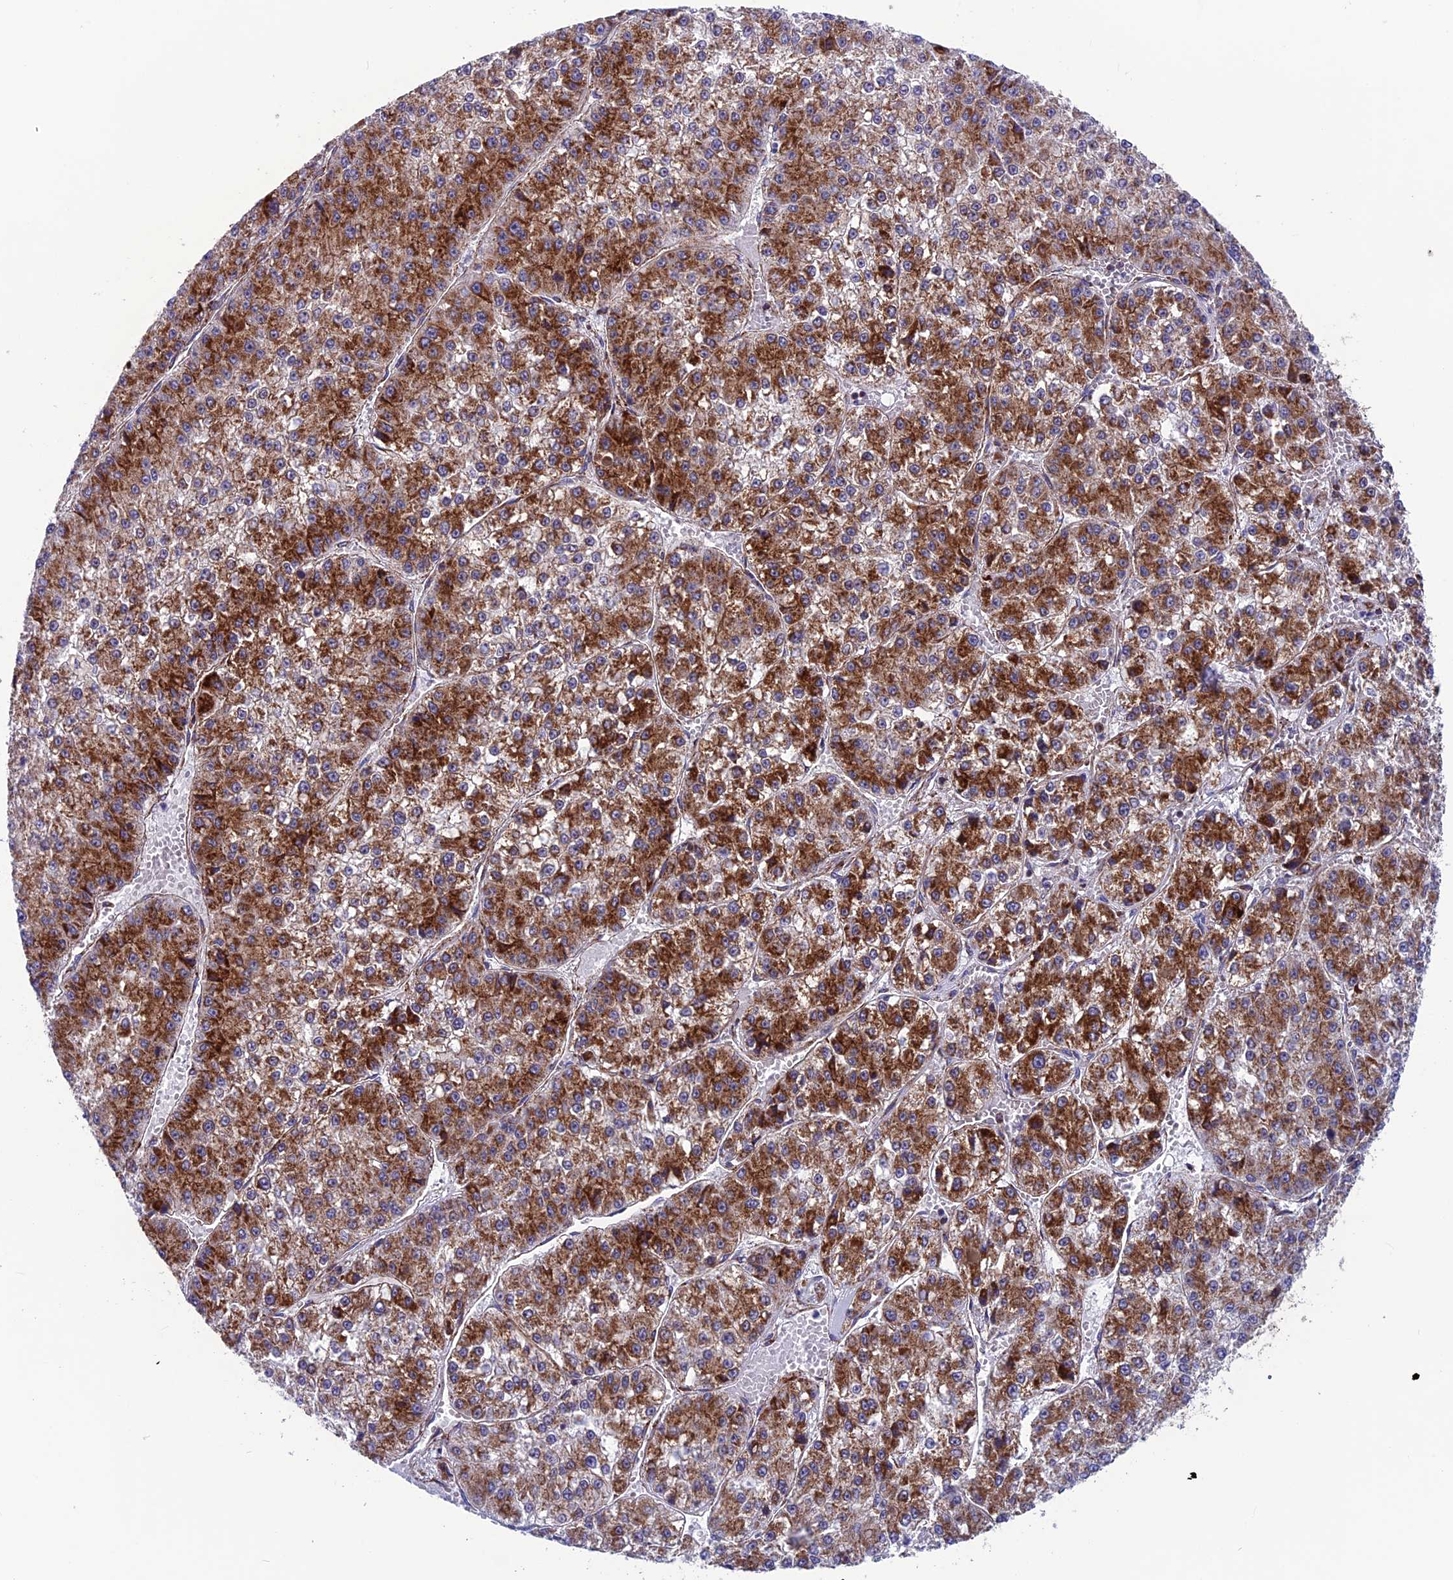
{"staining": {"intensity": "moderate", "quantity": ">75%", "location": "cytoplasmic/membranous"}, "tissue": "liver cancer", "cell_type": "Tumor cells", "image_type": "cancer", "snomed": [{"axis": "morphology", "description": "Carcinoma, Hepatocellular, NOS"}, {"axis": "topography", "description": "Liver"}], "caption": "A high-resolution image shows immunohistochemistry (IHC) staining of hepatocellular carcinoma (liver), which displays moderate cytoplasmic/membranous expression in approximately >75% of tumor cells. The protein is stained brown, and the nuclei are stained in blue (DAB IHC with brightfield microscopy, high magnification).", "gene": "MRPS18B", "patient": {"sex": "female", "age": 73}}